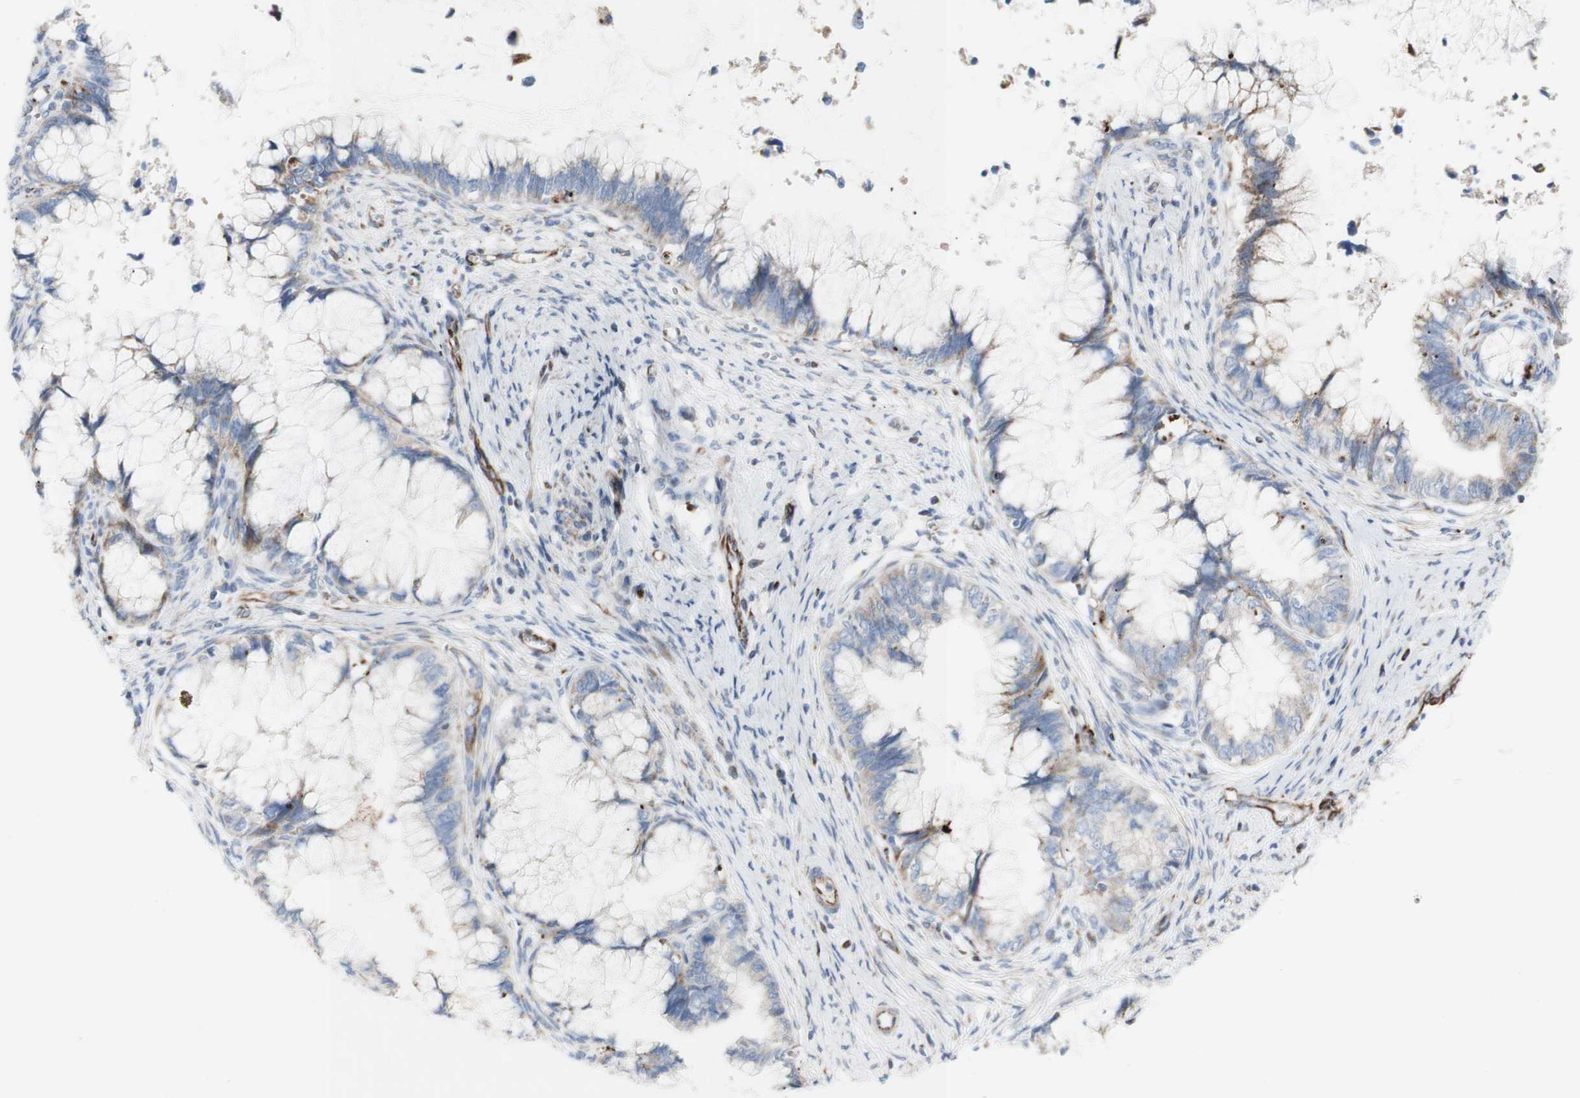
{"staining": {"intensity": "moderate", "quantity": "<25%", "location": "cytoplasmic/membranous"}, "tissue": "cervical cancer", "cell_type": "Tumor cells", "image_type": "cancer", "snomed": [{"axis": "morphology", "description": "Adenocarcinoma, NOS"}, {"axis": "topography", "description": "Cervix"}], "caption": "Protein analysis of cervical adenocarcinoma tissue shows moderate cytoplasmic/membranous staining in about <25% of tumor cells.", "gene": "AGPAT5", "patient": {"sex": "female", "age": 44}}